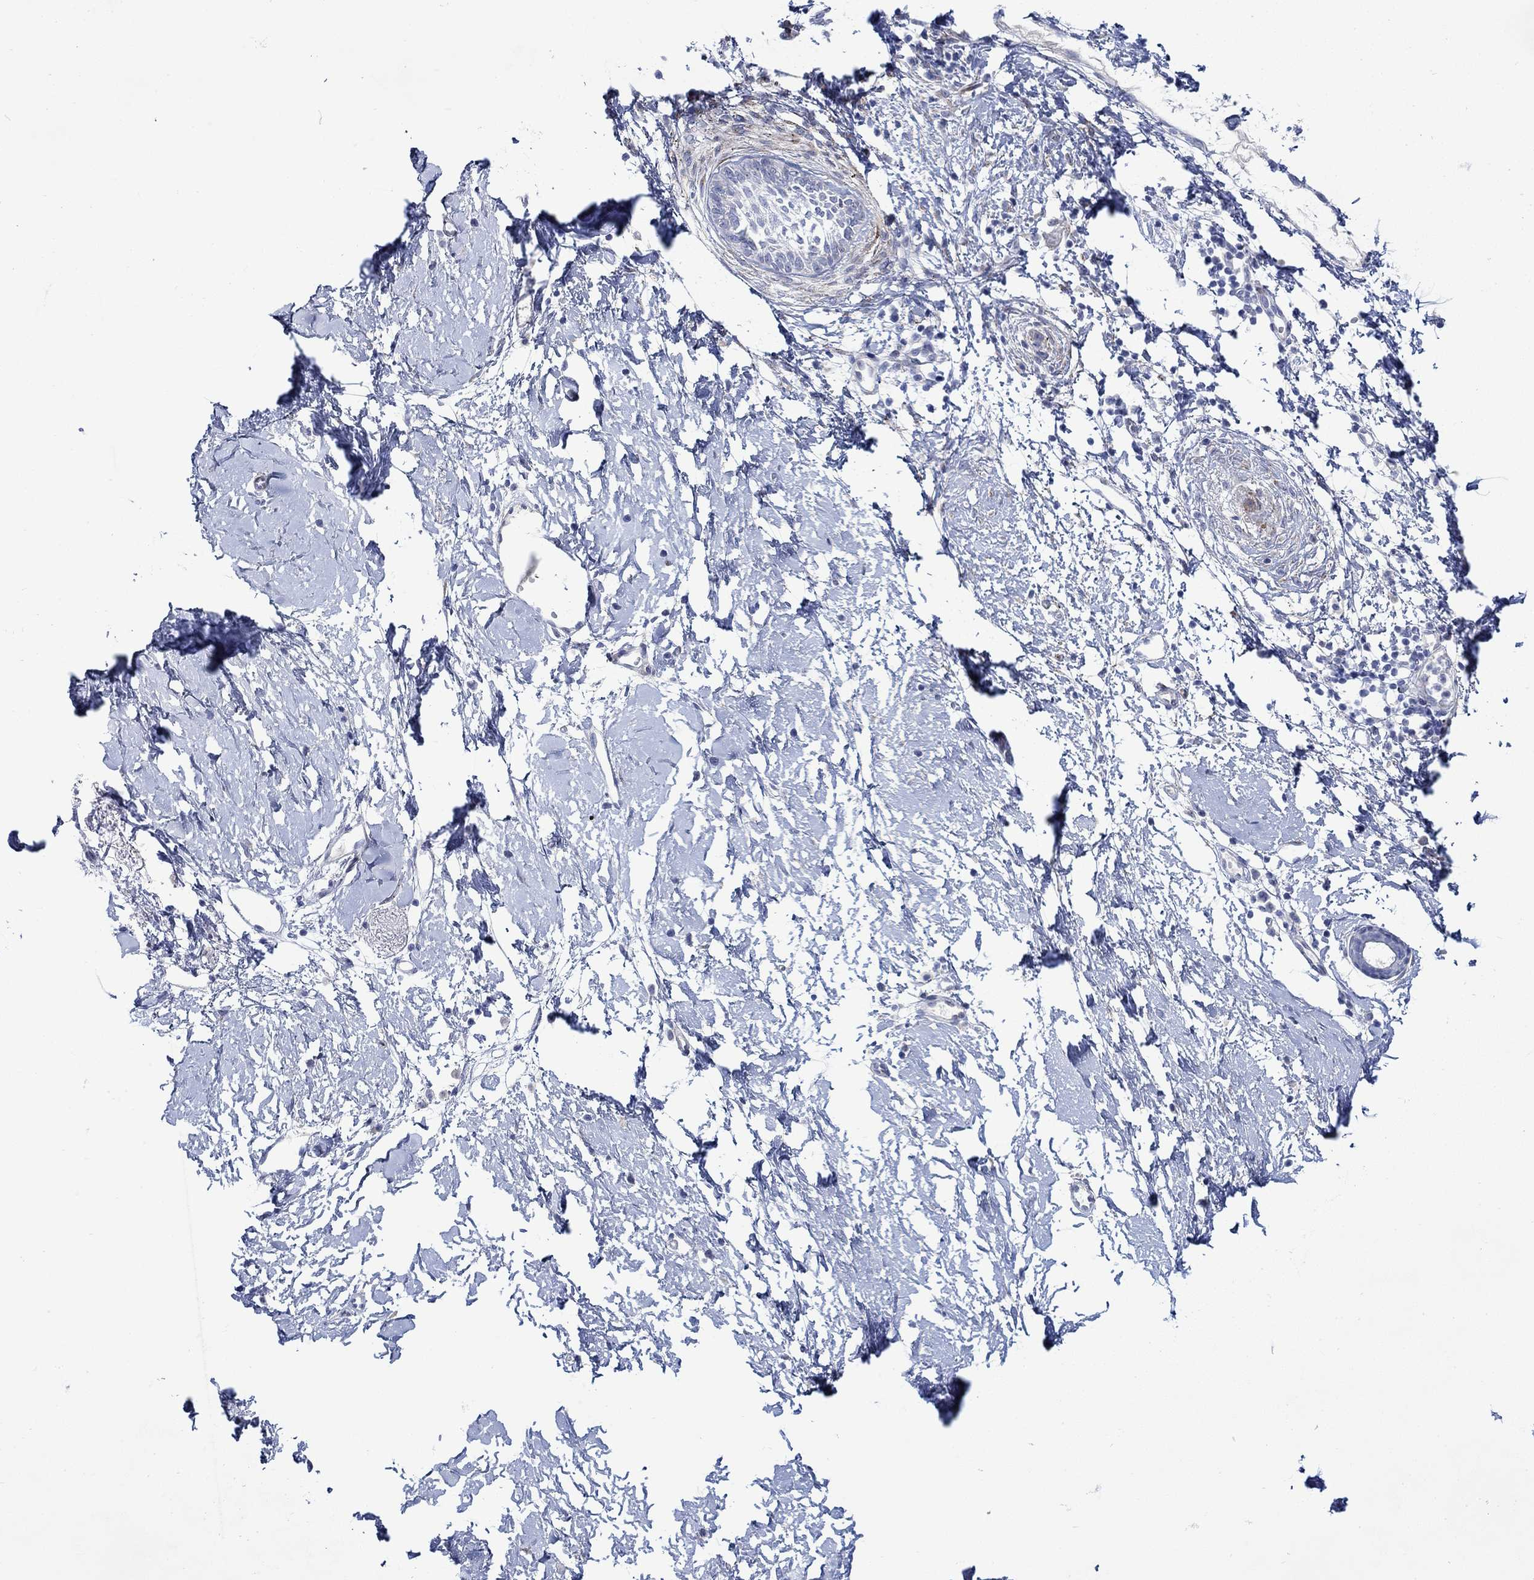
{"staining": {"intensity": "negative", "quantity": "none", "location": "none"}, "tissue": "skin cancer", "cell_type": "Tumor cells", "image_type": "cancer", "snomed": [{"axis": "morphology", "description": "Normal tissue, NOS"}, {"axis": "morphology", "description": "Basal cell carcinoma"}, {"axis": "topography", "description": "Skin"}], "caption": "The immunohistochemistry histopathology image has no significant positivity in tumor cells of skin cancer tissue. (DAB IHC visualized using brightfield microscopy, high magnification).", "gene": "KSR2", "patient": {"sex": "male", "age": 84}}